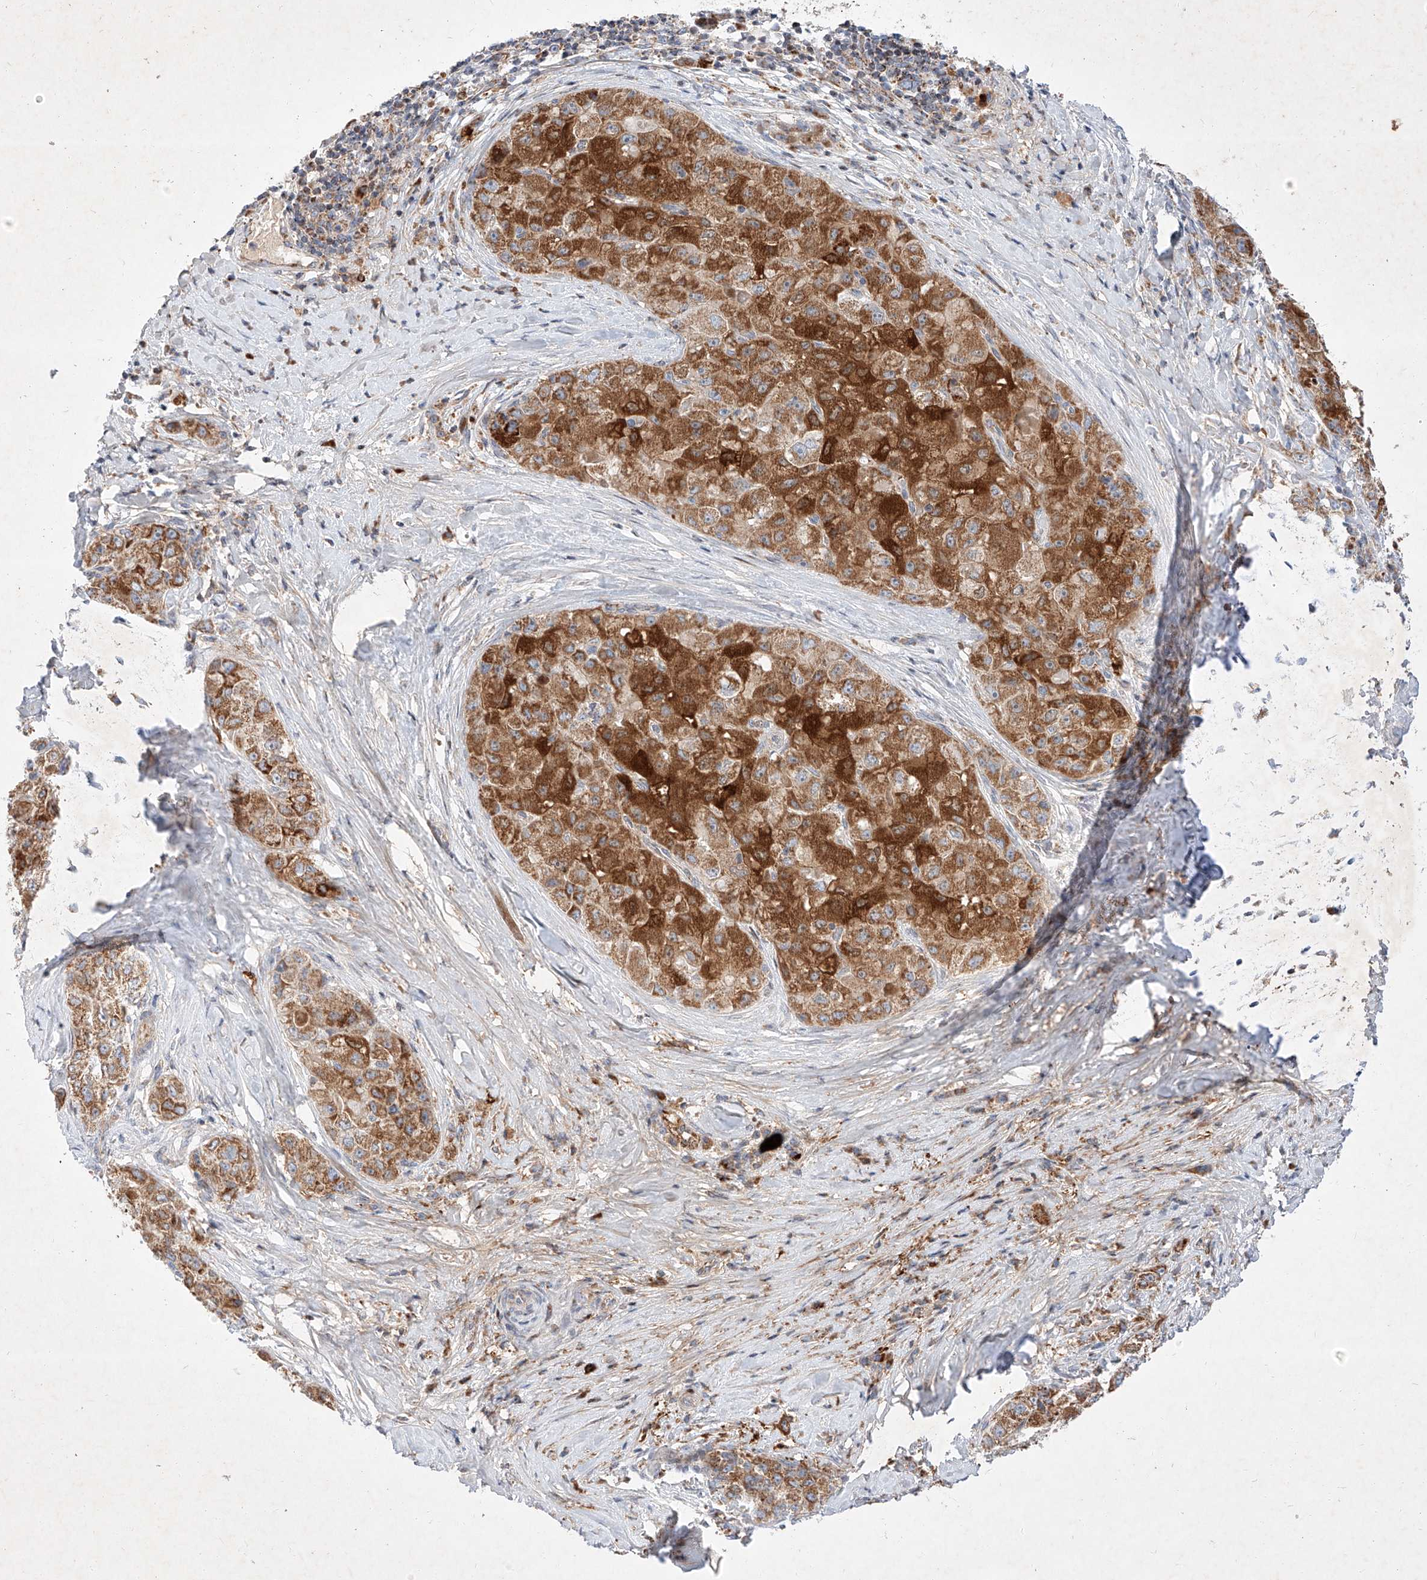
{"staining": {"intensity": "strong", "quantity": ">75%", "location": "cytoplasmic/membranous"}, "tissue": "liver cancer", "cell_type": "Tumor cells", "image_type": "cancer", "snomed": [{"axis": "morphology", "description": "Carcinoma, Hepatocellular, NOS"}, {"axis": "topography", "description": "Liver"}], "caption": "A high amount of strong cytoplasmic/membranous positivity is appreciated in approximately >75% of tumor cells in liver cancer tissue.", "gene": "OSGEPL1", "patient": {"sex": "male", "age": 80}}